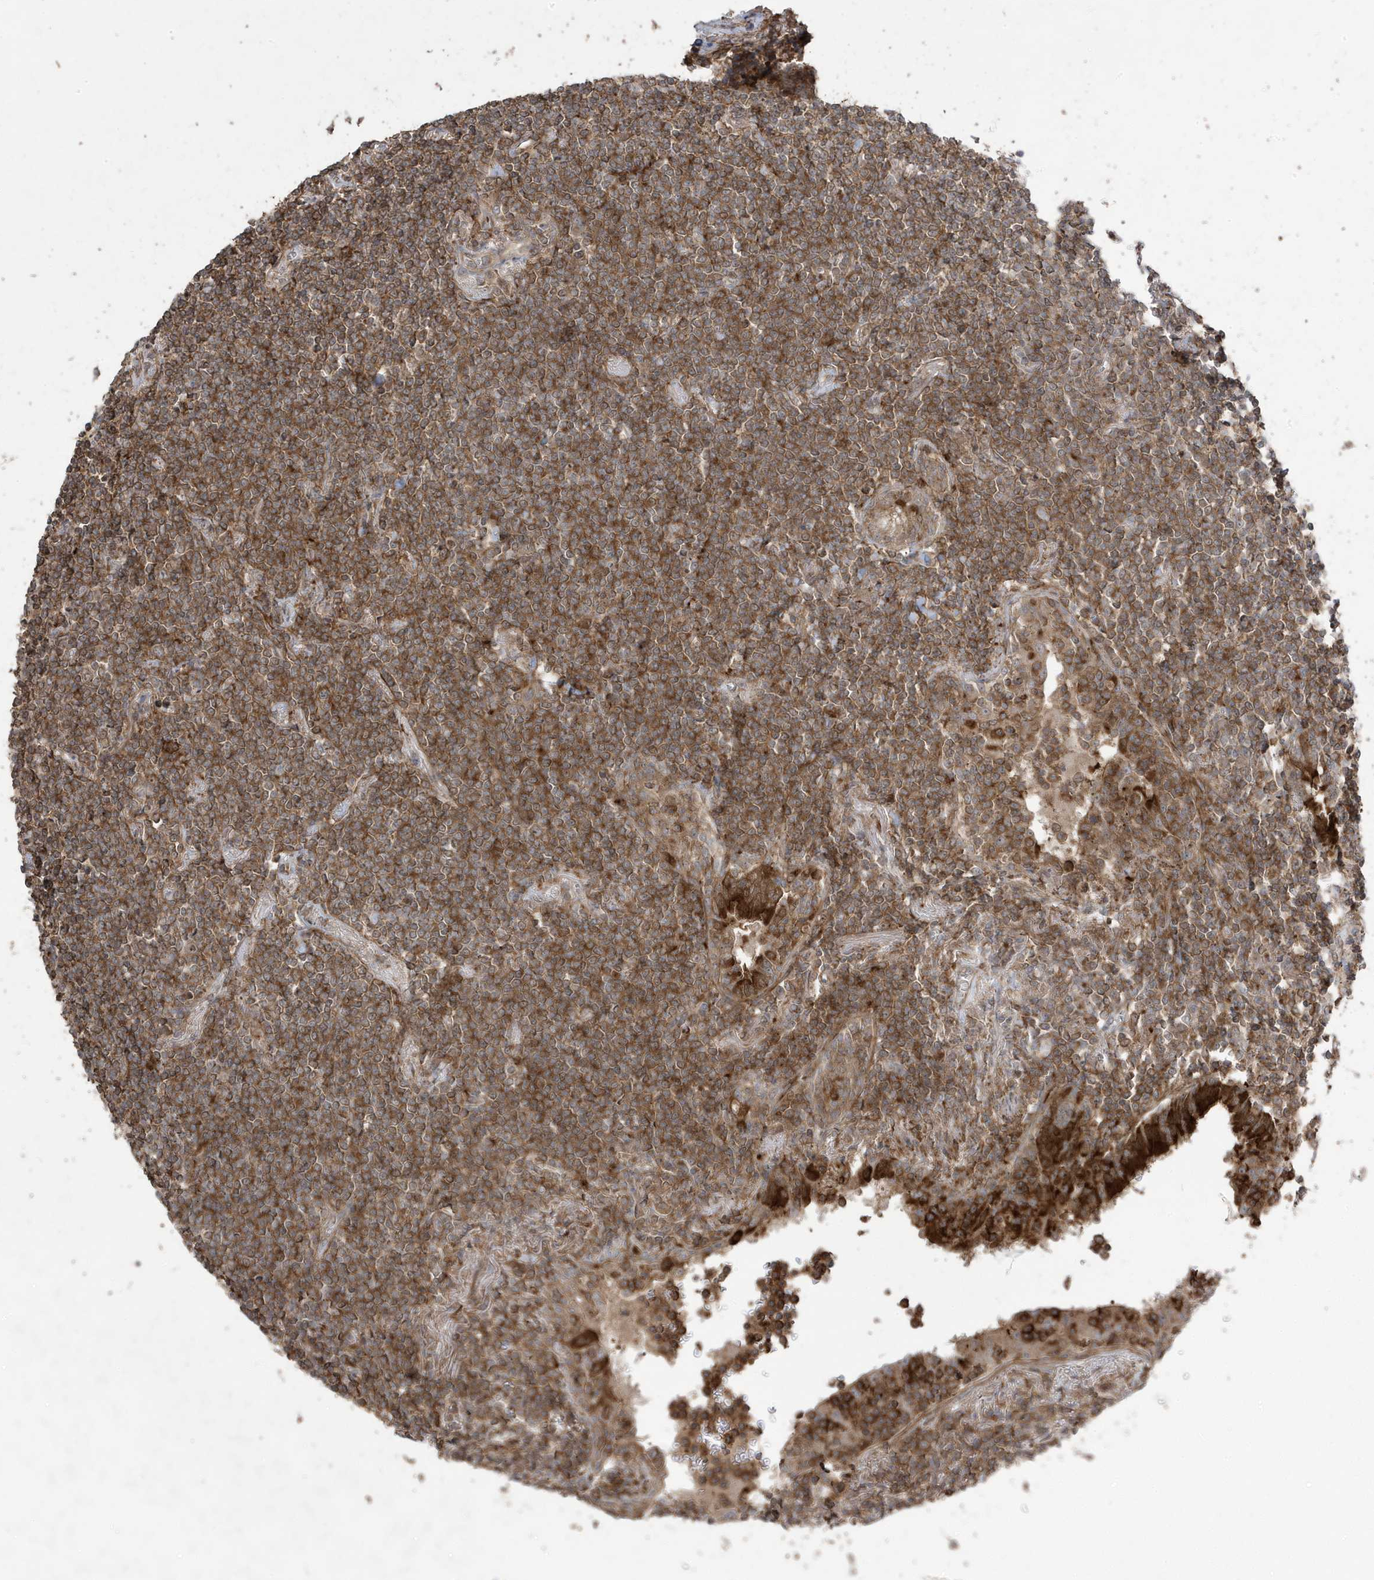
{"staining": {"intensity": "moderate", "quantity": ">75%", "location": "cytoplasmic/membranous"}, "tissue": "lymphoma", "cell_type": "Tumor cells", "image_type": "cancer", "snomed": [{"axis": "morphology", "description": "Malignant lymphoma, non-Hodgkin's type, Low grade"}, {"axis": "topography", "description": "Lung"}], "caption": "A micrograph of human malignant lymphoma, non-Hodgkin's type (low-grade) stained for a protein exhibits moderate cytoplasmic/membranous brown staining in tumor cells.", "gene": "CETN3", "patient": {"sex": "female", "age": 71}}